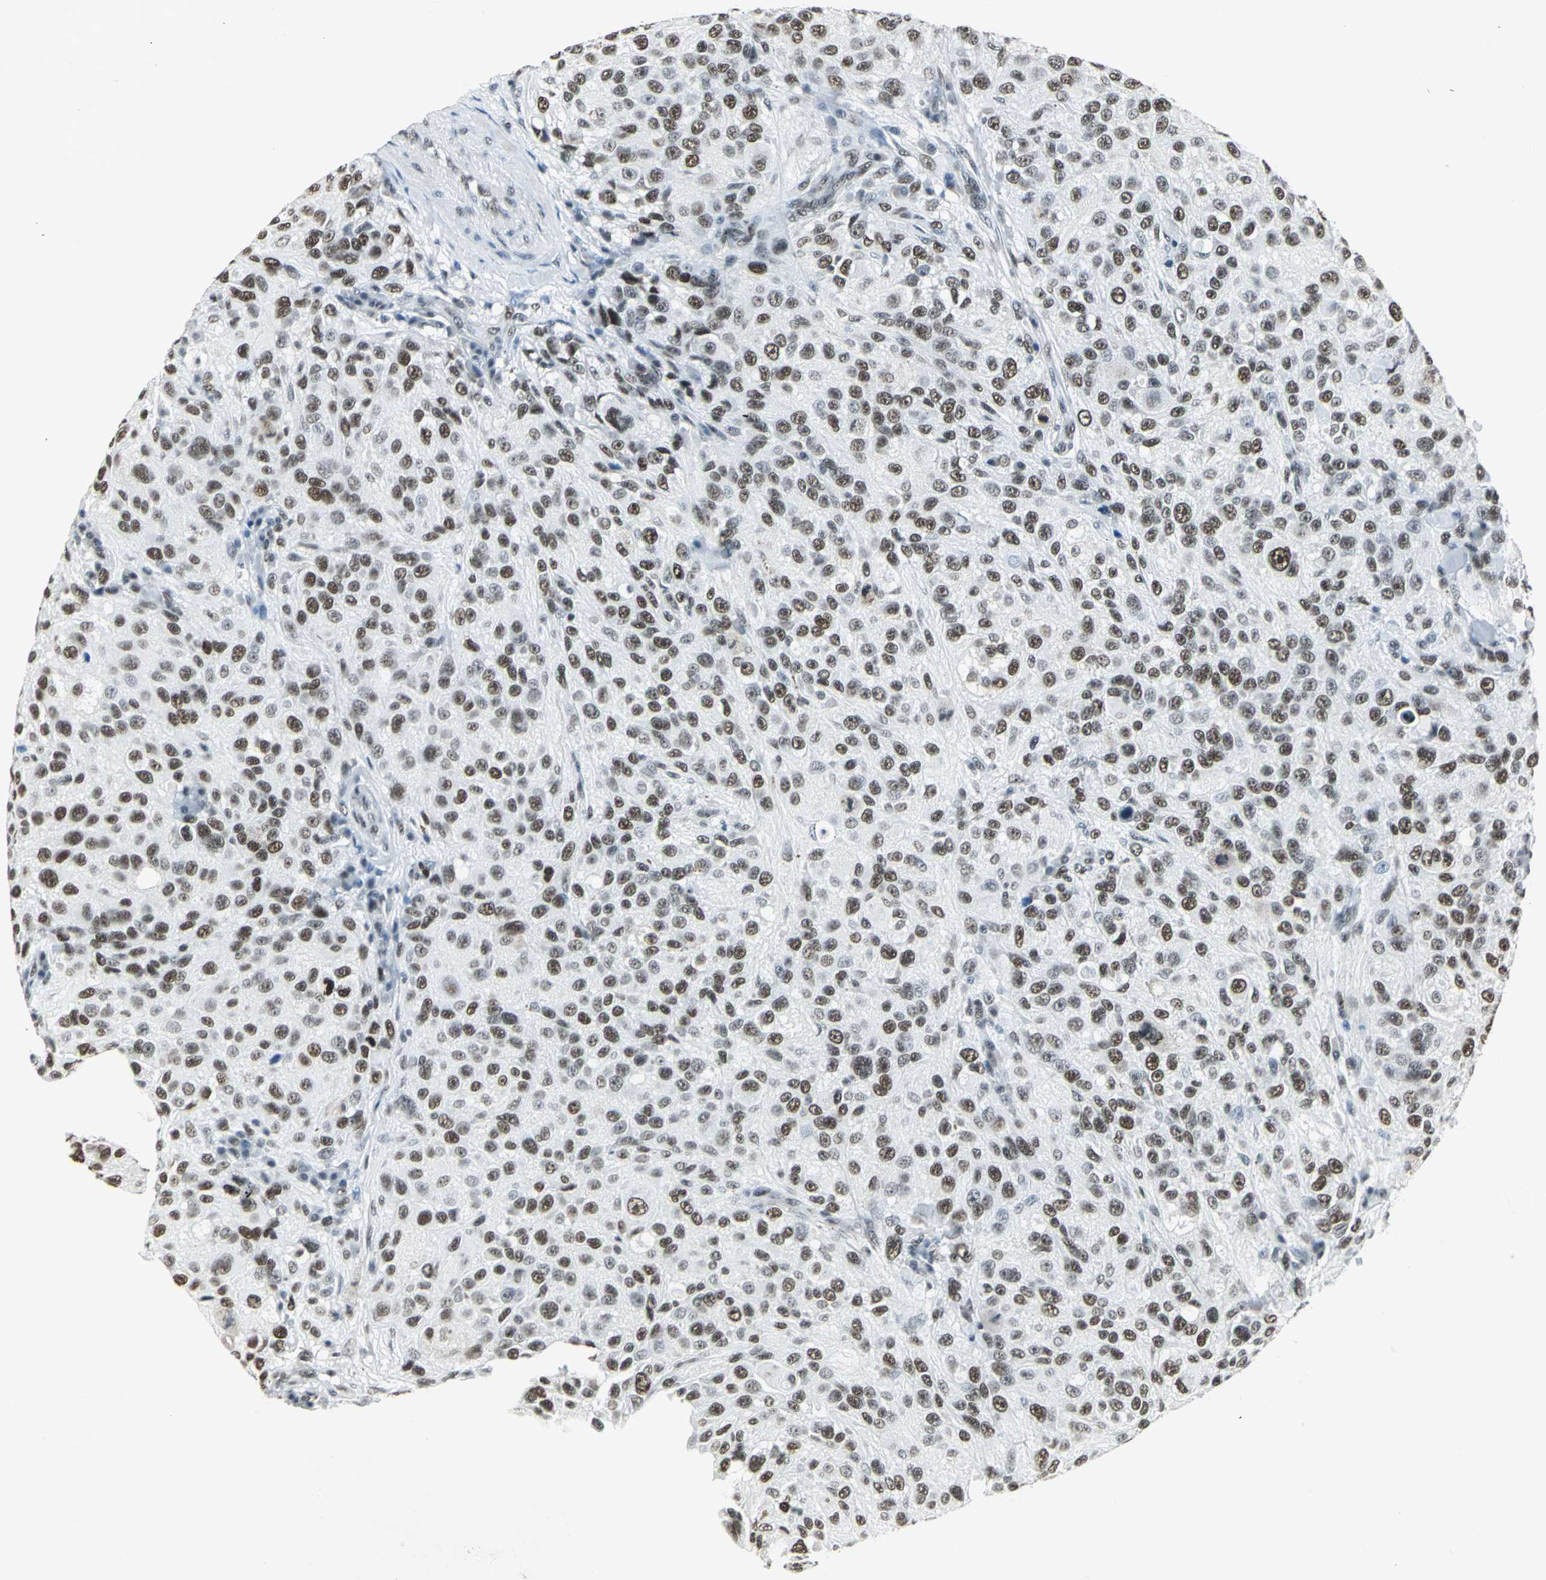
{"staining": {"intensity": "strong", "quantity": ">75%", "location": "nuclear"}, "tissue": "melanoma", "cell_type": "Tumor cells", "image_type": "cancer", "snomed": [{"axis": "morphology", "description": "Necrosis, NOS"}, {"axis": "morphology", "description": "Malignant melanoma, NOS"}, {"axis": "topography", "description": "Skin"}], "caption": "Brown immunohistochemical staining in human malignant melanoma exhibits strong nuclear expression in about >75% of tumor cells.", "gene": "ADNP", "patient": {"sex": "female", "age": 87}}